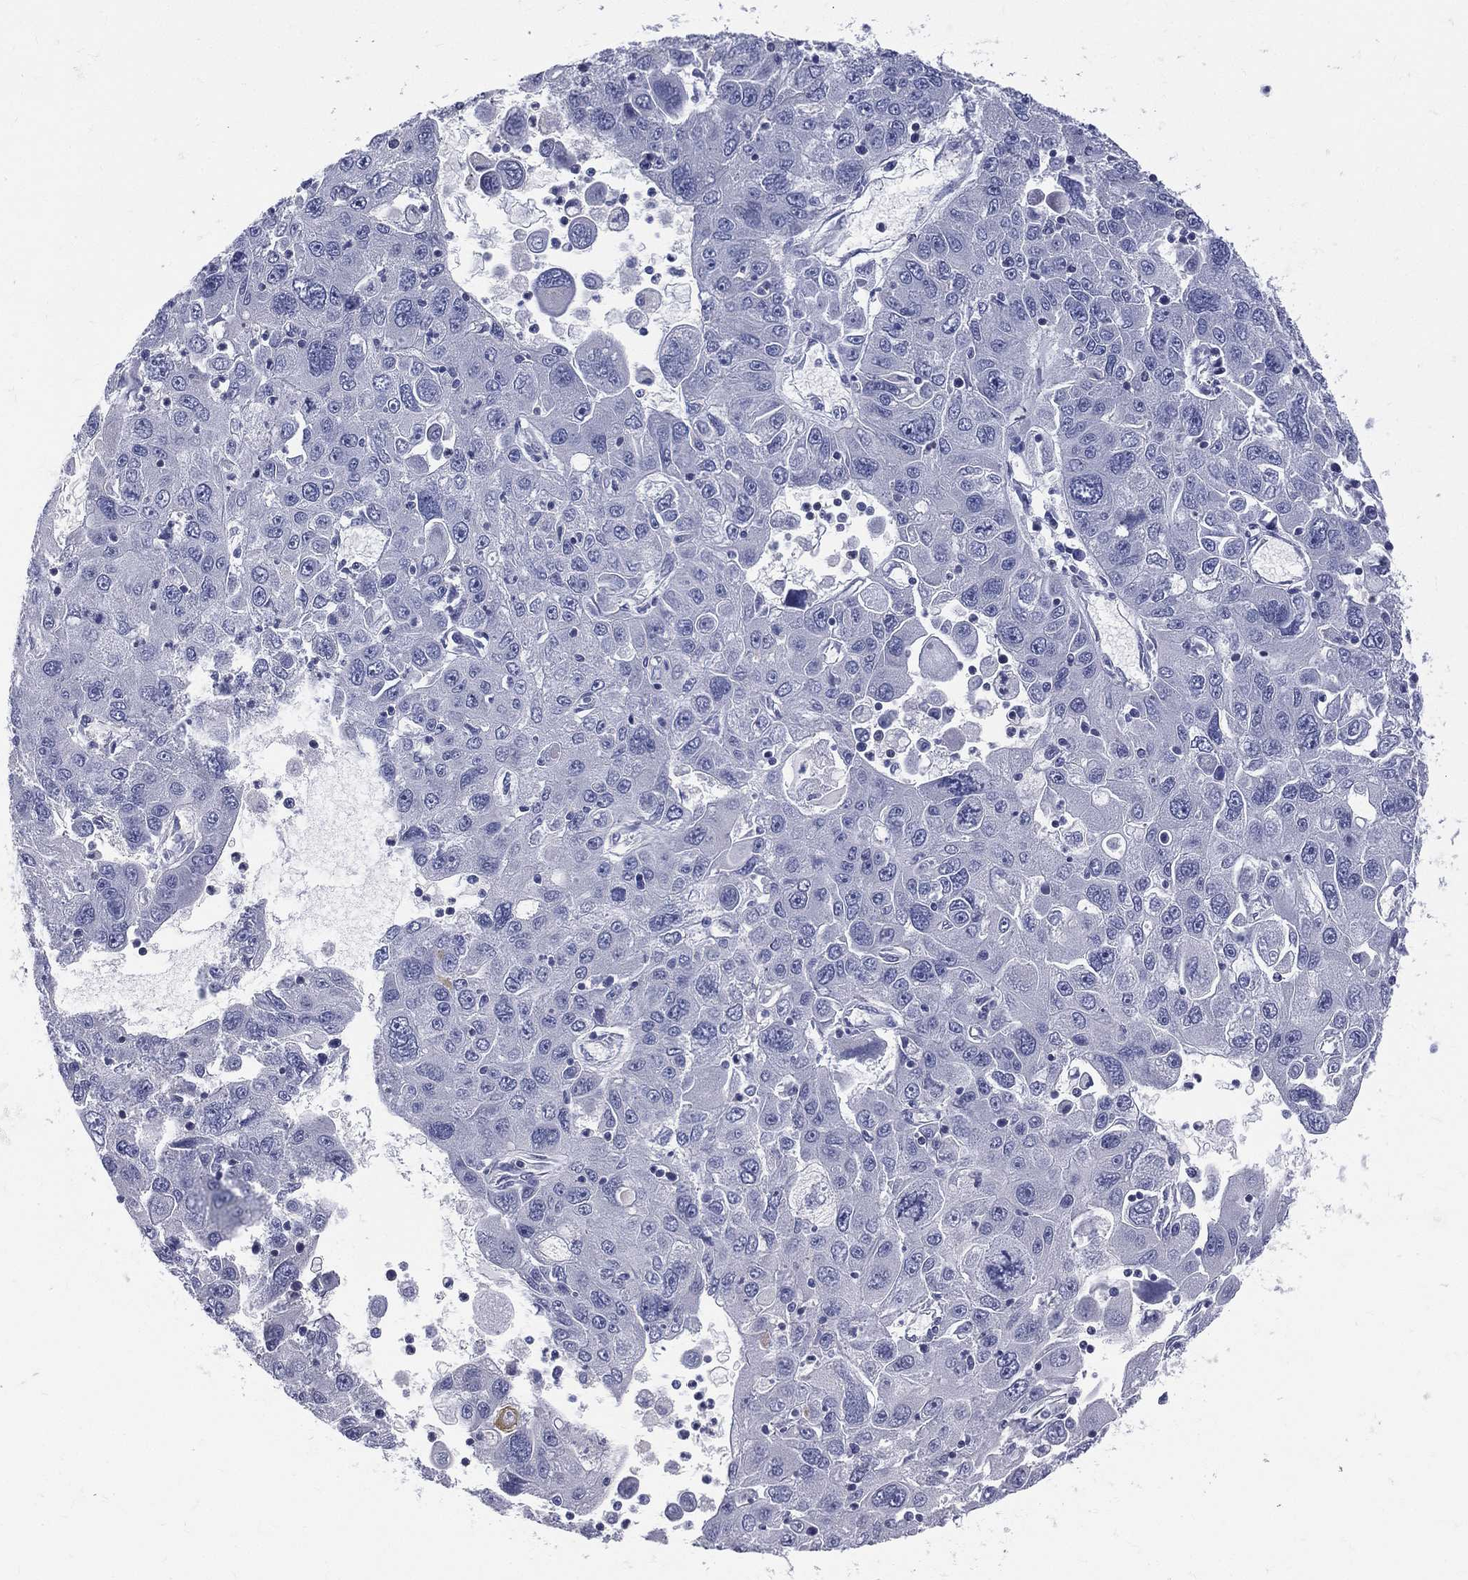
{"staining": {"intensity": "negative", "quantity": "none", "location": "none"}, "tissue": "stomach cancer", "cell_type": "Tumor cells", "image_type": "cancer", "snomed": [{"axis": "morphology", "description": "Adenocarcinoma, NOS"}, {"axis": "topography", "description": "Stomach"}], "caption": "Stomach cancer (adenocarcinoma) was stained to show a protein in brown. There is no significant staining in tumor cells. The staining was performed using DAB (3,3'-diaminobenzidine) to visualize the protein expression in brown, while the nuclei were stained in blue with hematoxylin (Magnification: 20x).", "gene": "ETNPPL", "patient": {"sex": "male", "age": 56}}